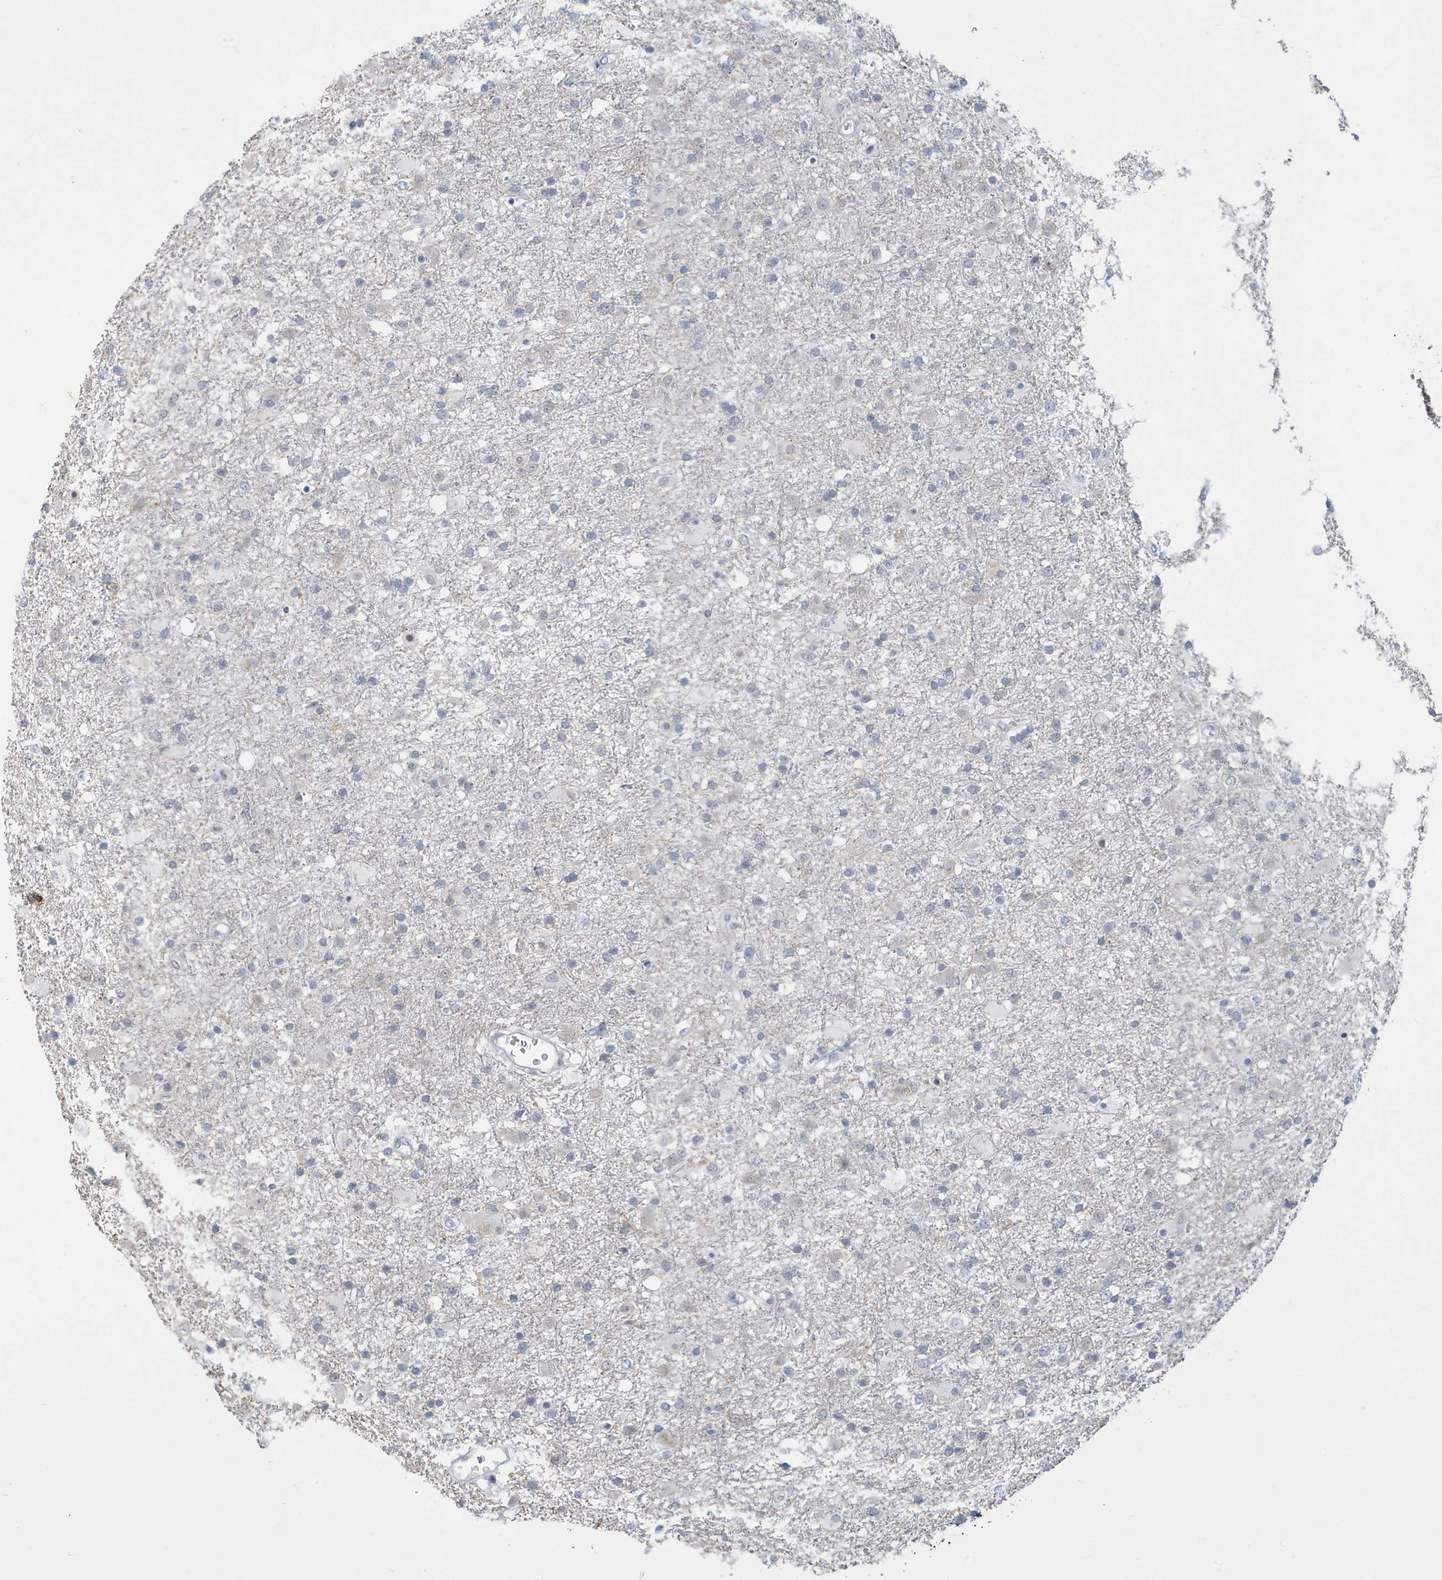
{"staining": {"intensity": "negative", "quantity": "none", "location": "none"}, "tissue": "glioma", "cell_type": "Tumor cells", "image_type": "cancer", "snomed": [{"axis": "morphology", "description": "Glioma, malignant, Low grade"}, {"axis": "topography", "description": "Brain"}], "caption": "Tumor cells are negative for brown protein staining in glioma.", "gene": "ZNF654", "patient": {"sex": "male", "age": 65}}